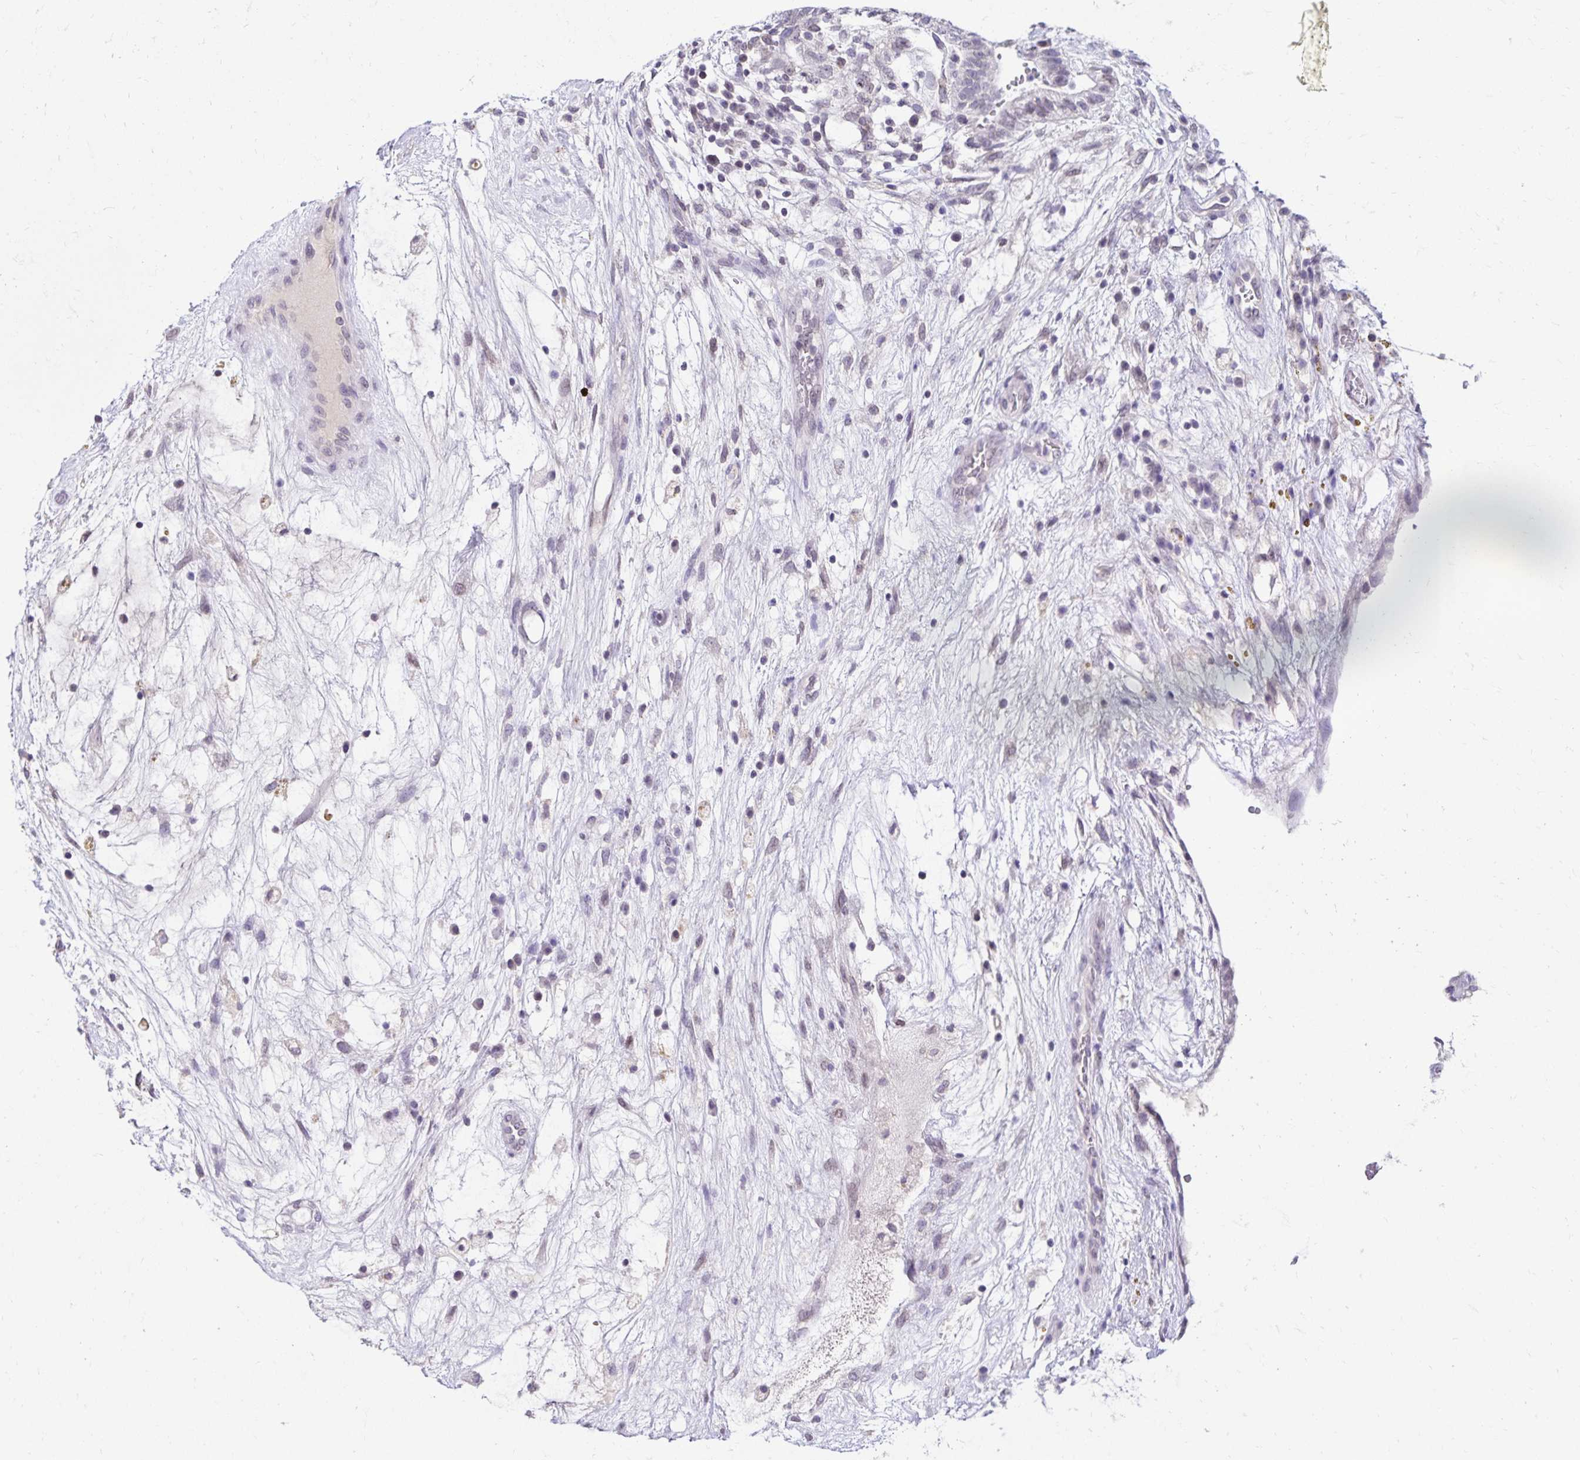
{"staining": {"intensity": "negative", "quantity": "none", "location": "none"}, "tissue": "testis cancer", "cell_type": "Tumor cells", "image_type": "cancer", "snomed": [{"axis": "morphology", "description": "Normal tissue, NOS"}, {"axis": "morphology", "description": "Carcinoma, Embryonal, NOS"}, {"axis": "topography", "description": "Testis"}], "caption": "Immunohistochemical staining of human testis cancer (embryonal carcinoma) reveals no significant staining in tumor cells. (Brightfield microscopy of DAB IHC at high magnification).", "gene": "FAM166C", "patient": {"sex": "male", "age": 32}}